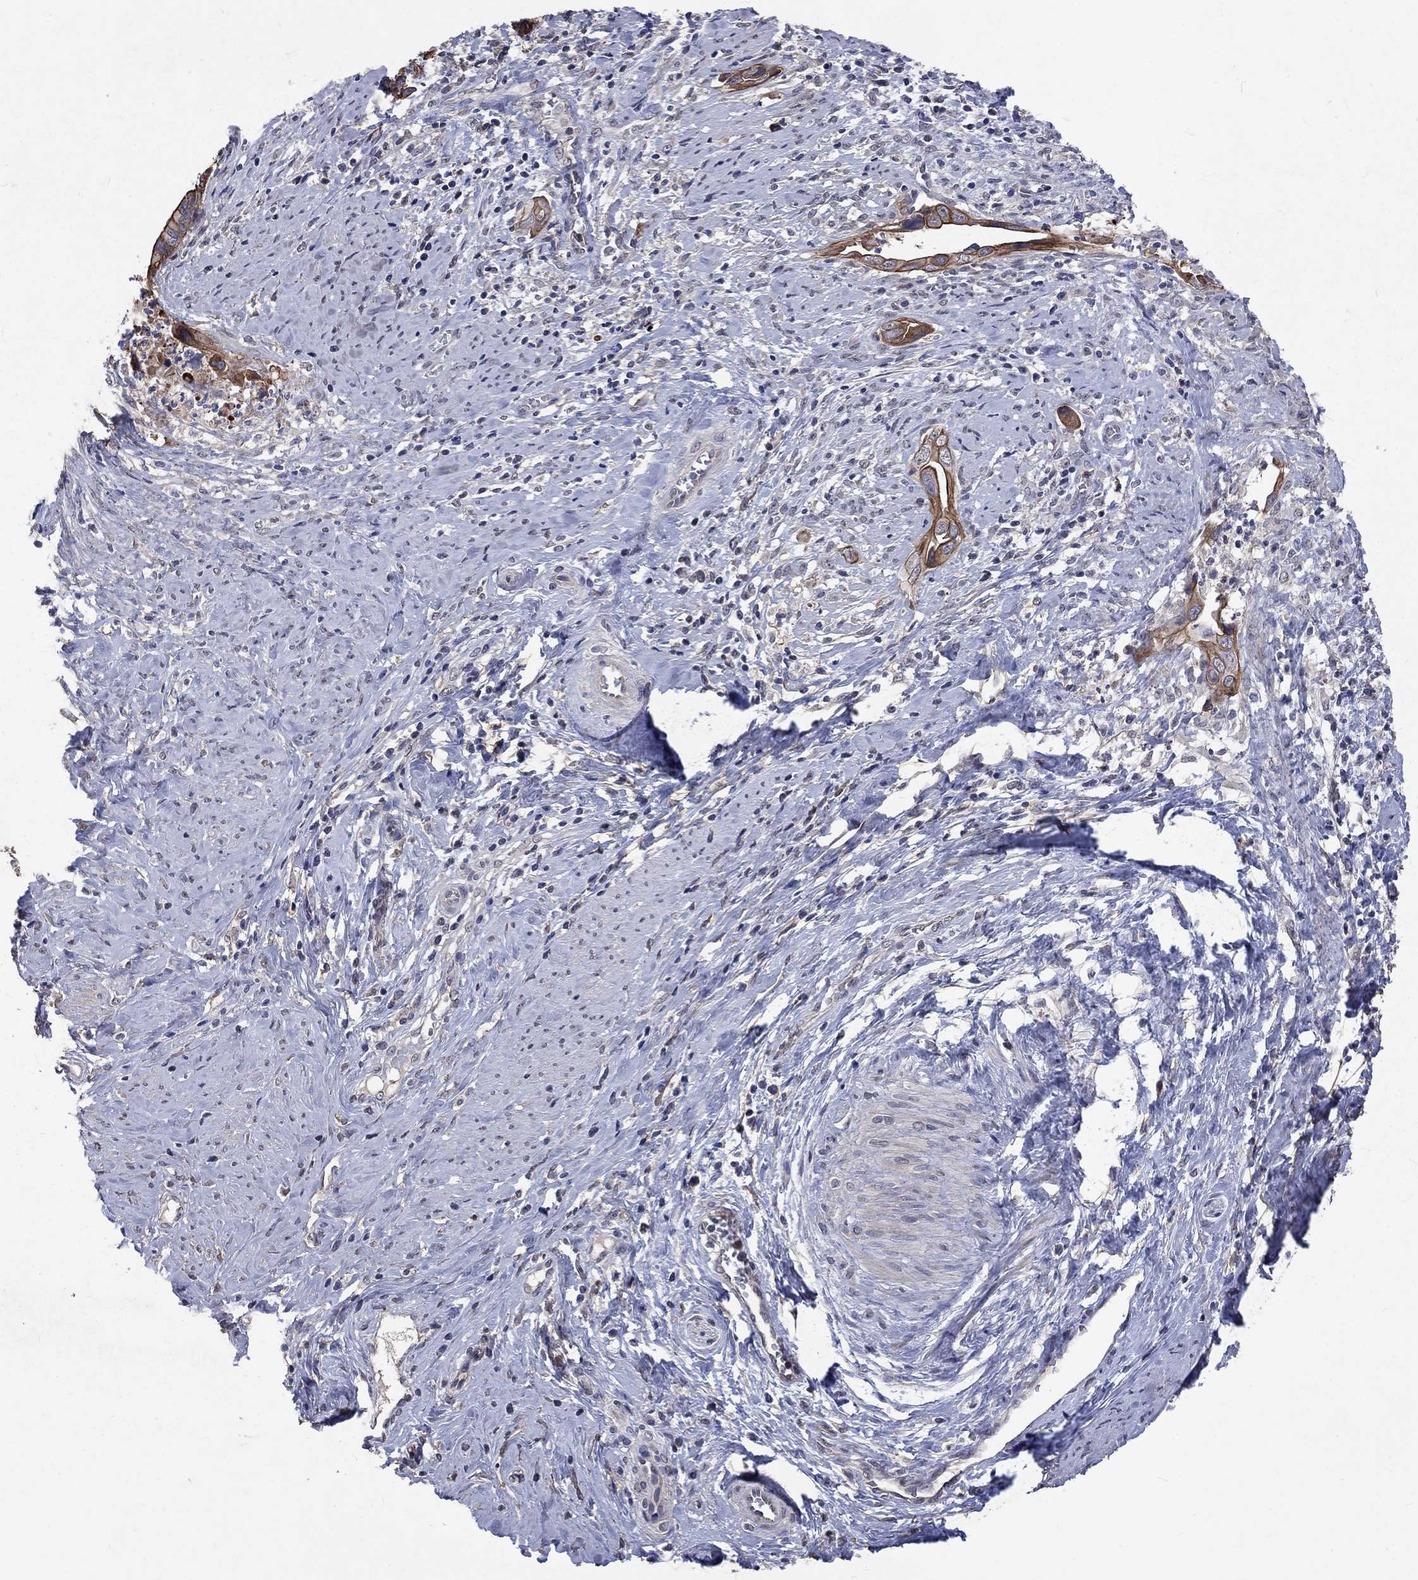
{"staining": {"intensity": "strong", "quantity": "<25%", "location": "cytoplasmic/membranous"}, "tissue": "cervical cancer", "cell_type": "Tumor cells", "image_type": "cancer", "snomed": [{"axis": "morphology", "description": "Adenocarcinoma, NOS"}, {"axis": "topography", "description": "Cervix"}], "caption": "Human adenocarcinoma (cervical) stained with a brown dye displays strong cytoplasmic/membranous positive expression in approximately <25% of tumor cells.", "gene": "CHST5", "patient": {"sex": "female", "age": 42}}